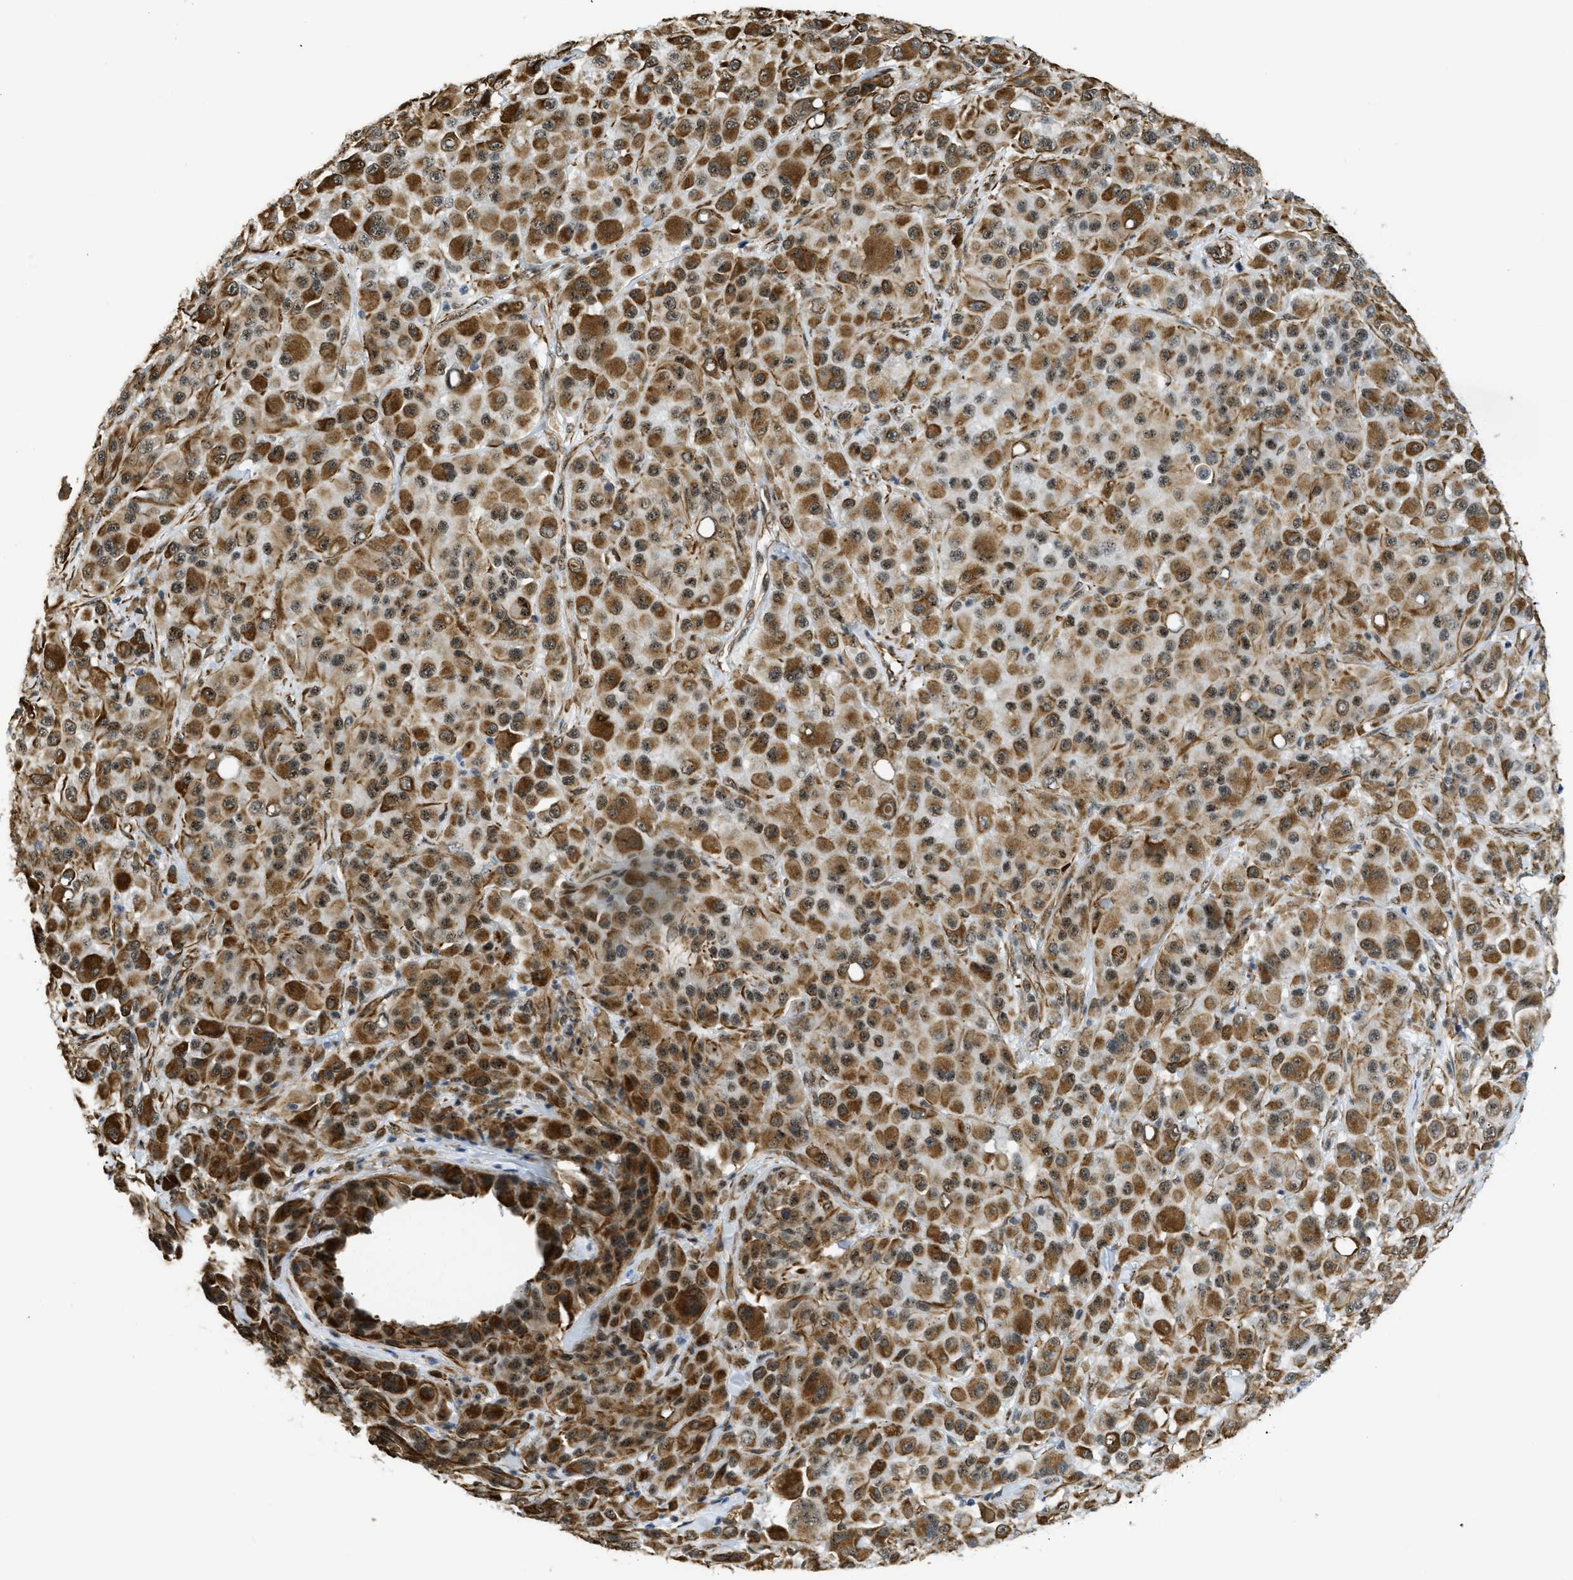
{"staining": {"intensity": "moderate", "quantity": ">75%", "location": "cytoplasmic/membranous,nuclear"}, "tissue": "melanoma", "cell_type": "Tumor cells", "image_type": "cancer", "snomed": [{"axis": "morphology", "description": "Malignant melanoma, NOS"}, {"axis": "topography", "description": "Skin"}], "caption": "This histopathology image exhibits immunohistochemistry (IHC) staining of melanoma, with medium moderate cytoplasmic/membranous and nuclear staining in approximately >75% of tumor cells.", "gene": "LRRC8B", "patient": {"sex": "male", "age": 84}}